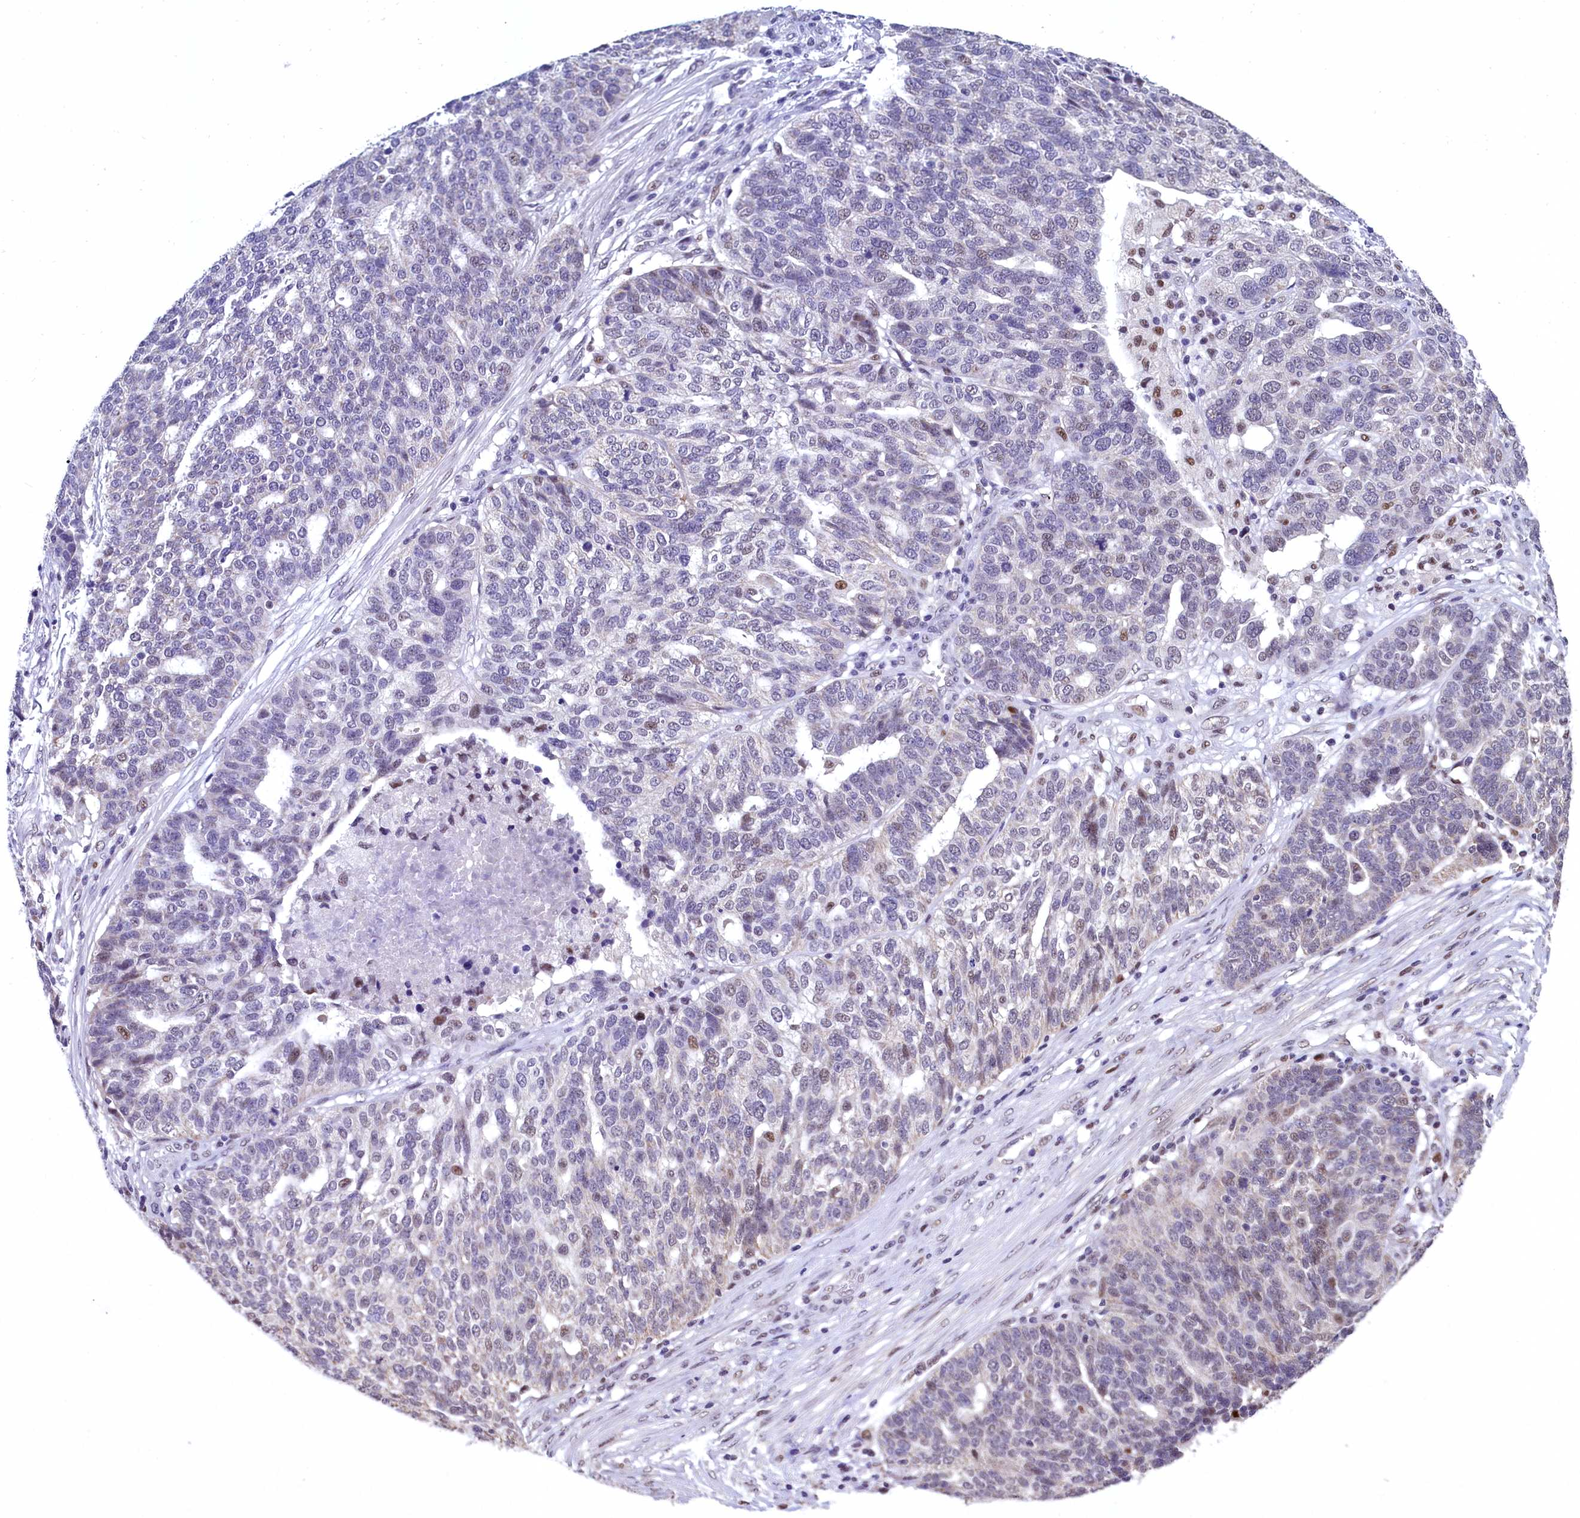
{"staining": {"intensity": "negative", "quantity": "none", "location": "none"}, "tissue": "ovarian cancer", "cell_type": "Tumor cells", "image_type": "cancer", "snomed": [{"axis": "morphology", "description": "Cystadenocarcinoma, serous, NOS"}, {"axis": "topography", "description": "Ovary"}], "caption": "Ovarian serous cystadenocarcinoma was stained to show a protein in brown. There is no significant staining in tumor cells. Brightfield microscopy of immunohistochemistry stained with DAB (brown) and hematoxylin (blue), captured at high magnification.", "gene": "HECTD4", "patient": {"sex": "female", "age": 59}}